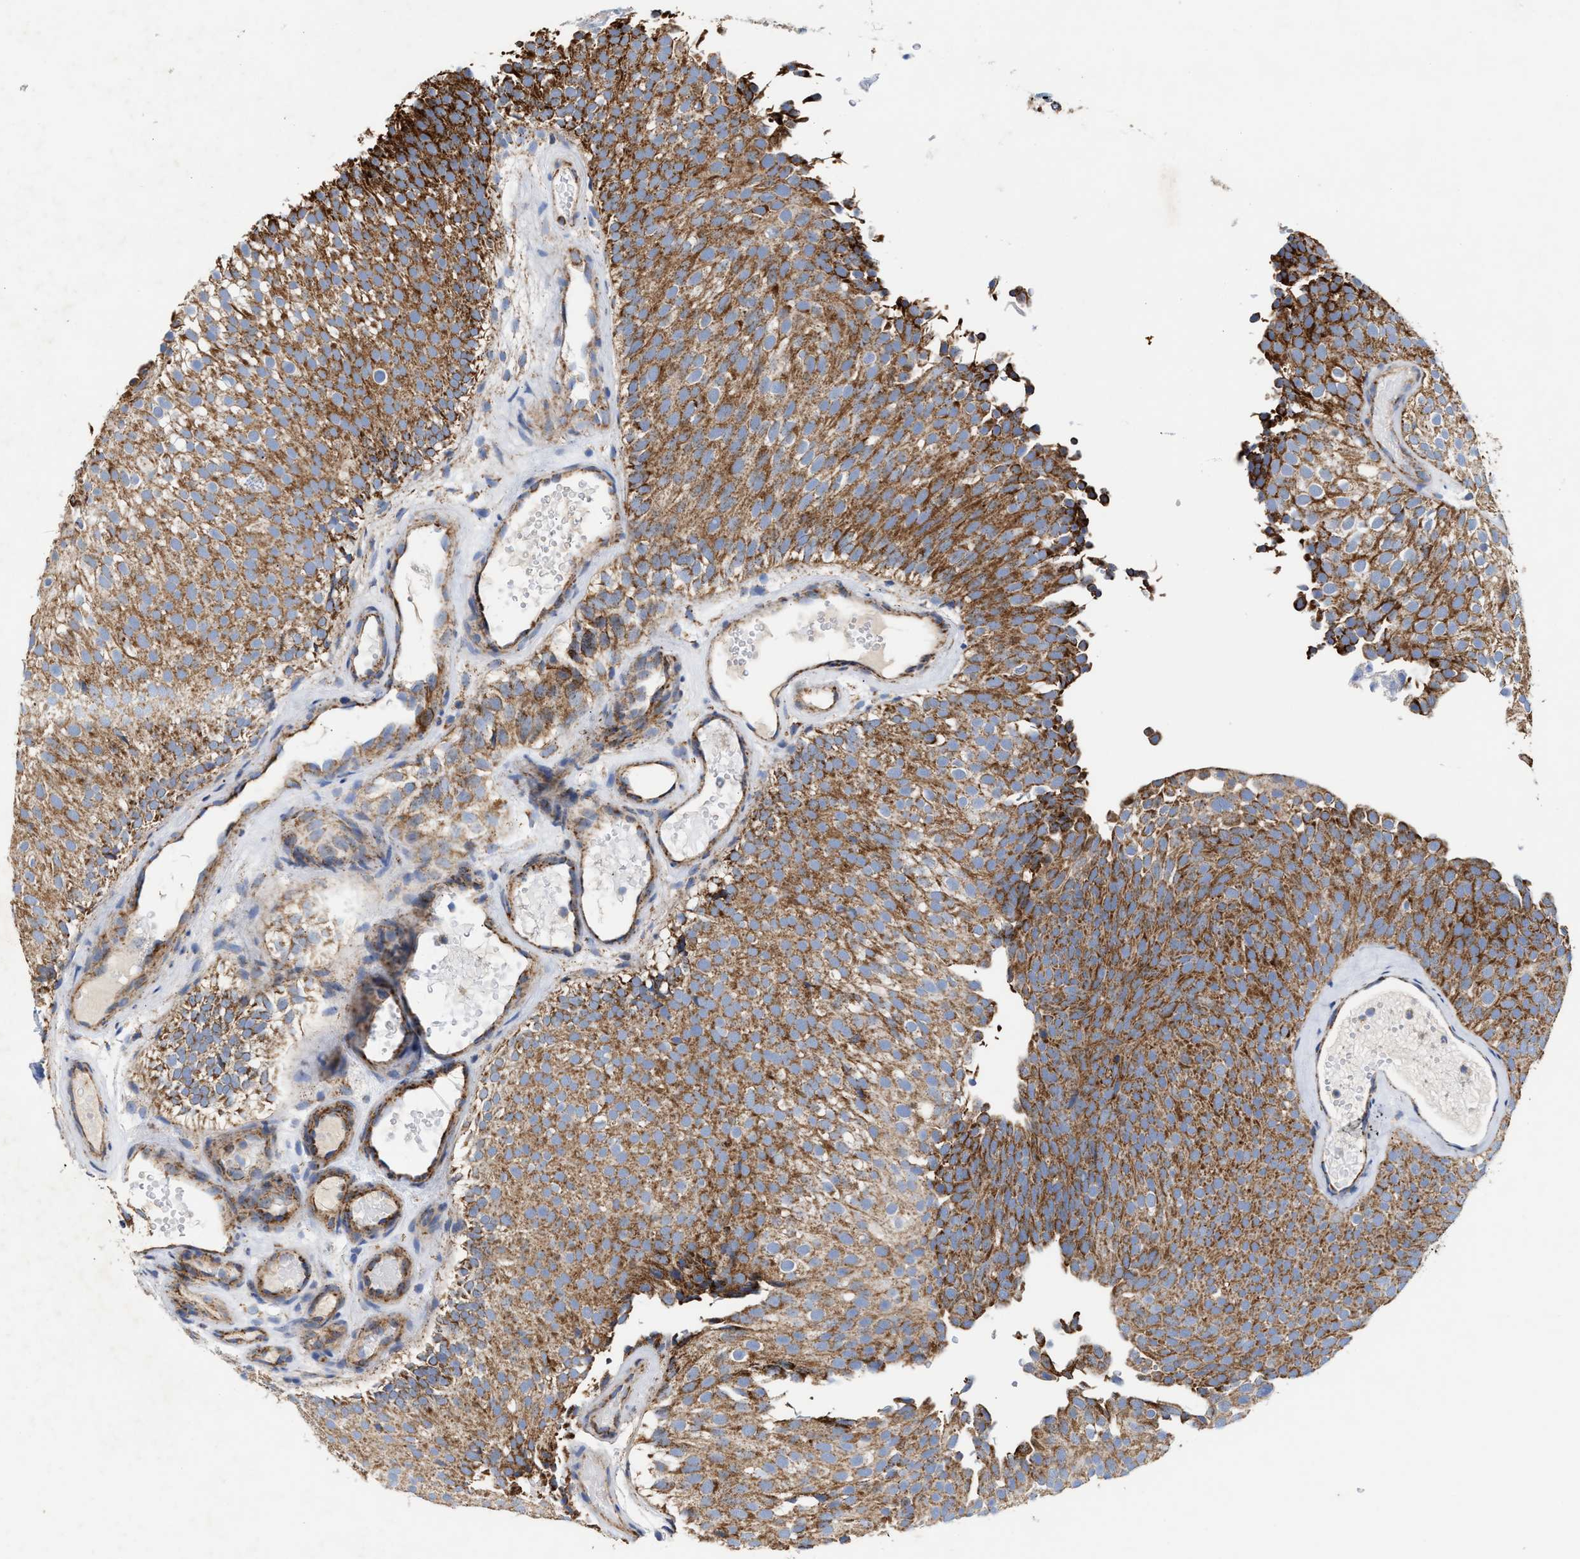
{"staining": {"intensity": "moderate", "quantity": ">75%", "location": "cytoplasmic/membranous"}, "tissue": "urothelial cancer", "cell_type": "Tumor cells", "image_type": "cancer", "snomed": [{"axis": "morphology", "description": "Urothelial carcinoma, Low grade"}, {"axis": "topography", "description": "Urinary bladder"}], "caption": "Urothelial cancer stained for a protein (brown) reveals moderate cytoplasmic/membranous positive expression in approximately >75% of tumor cells.", "gene": "MECR", "patient": {"sex": "male", "age": 78}}